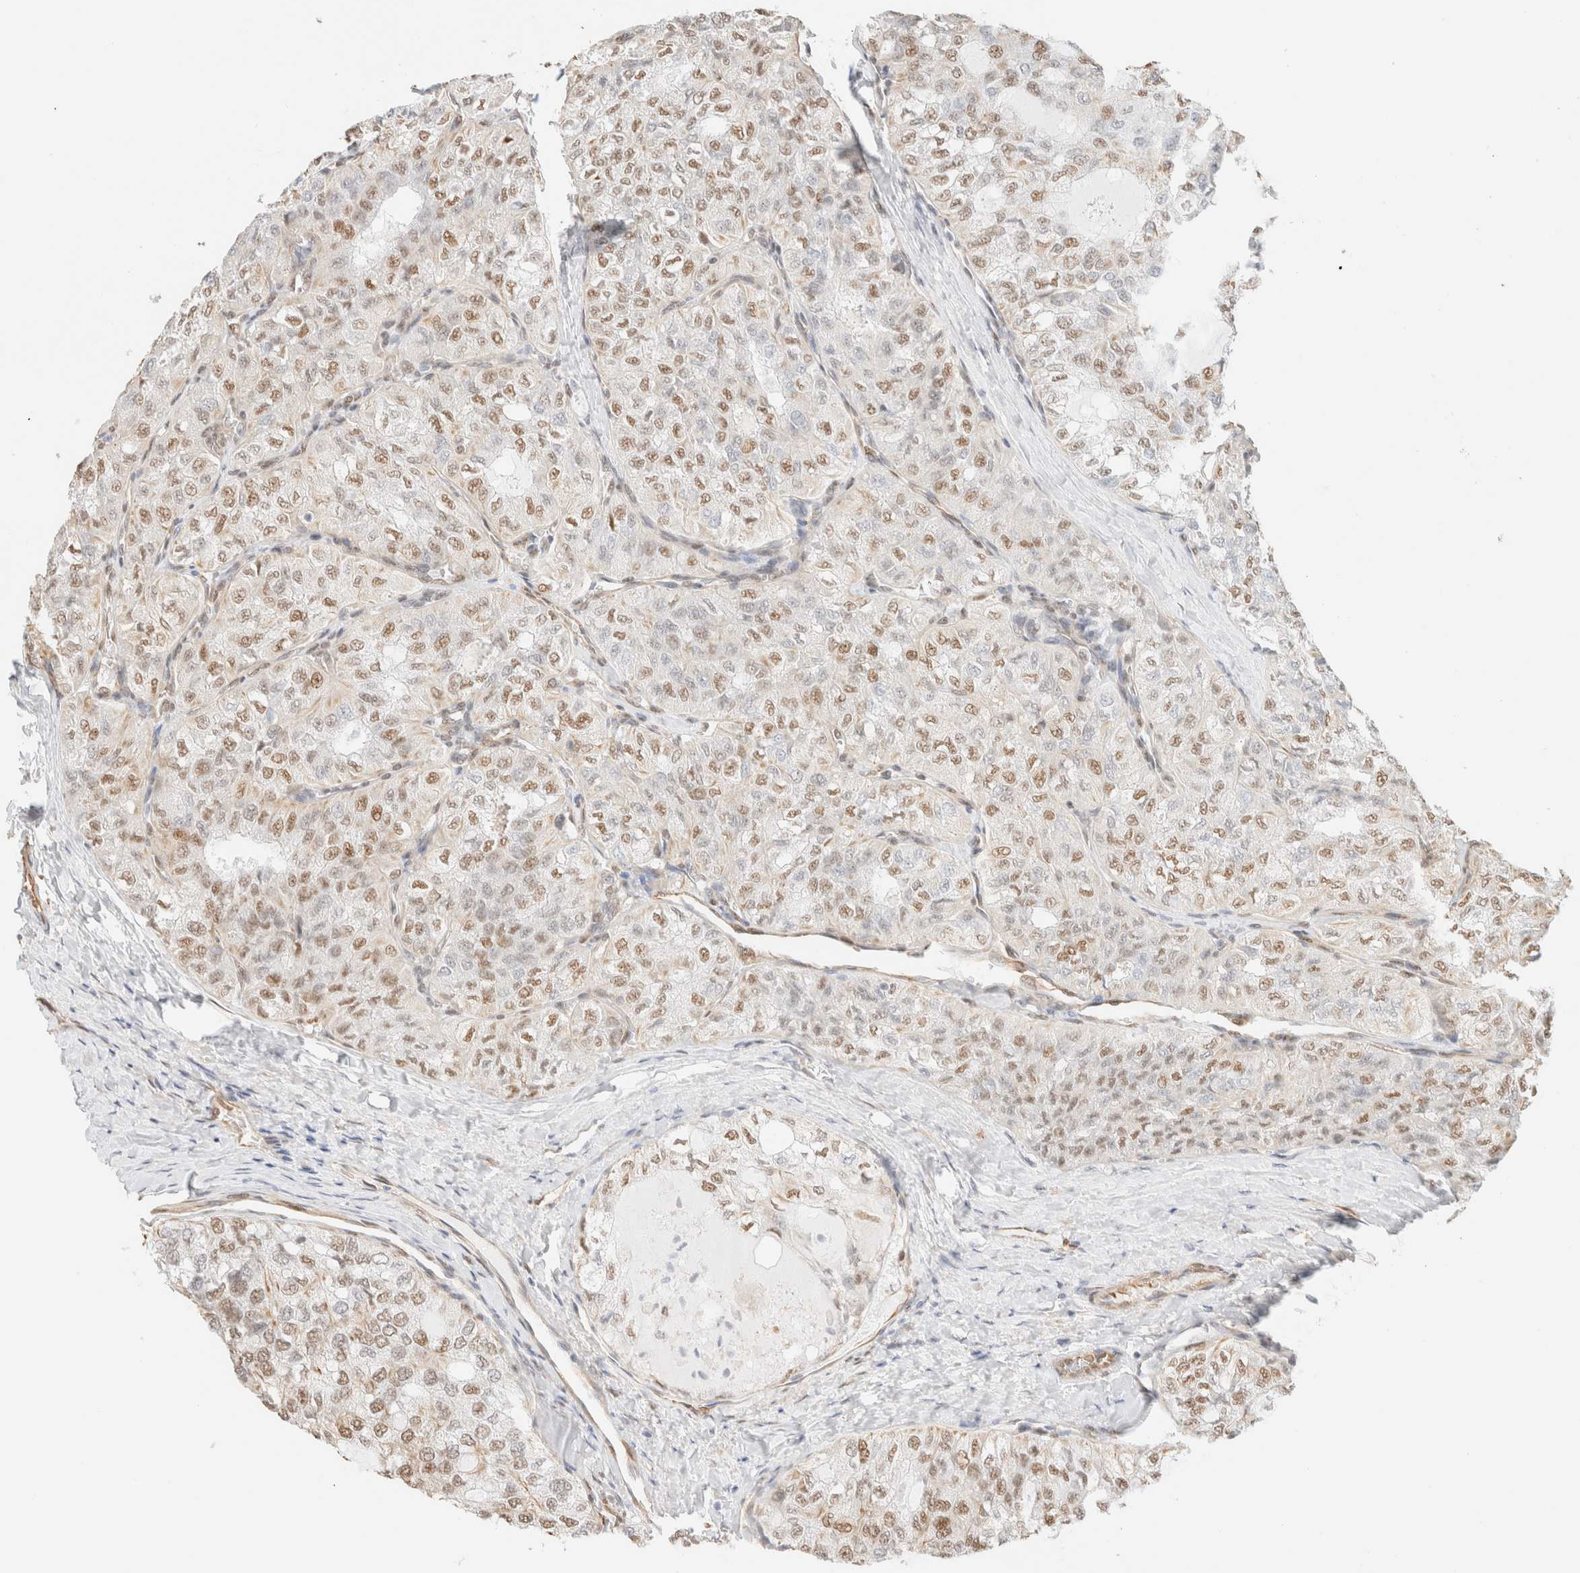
{"staining": {"intensity": "moderate", "quantity": ">75%", "location": "nuclear"}, "tissue": "thyroid cancer", "cell_type": "Tumor cells", "image_type": "cancer", "snomed": [{"axis": "morphology", "description": "Follicular adenoma carcinoma, NOS"}, {"axis": "topography", "description": "Thyroid gland"}], "caption": "A brown stain shows moderate nuclear positivity of a protein in human thyroid cancer tumor cells.", "gene": "ARID5A", "patient": {"sex": "male", "age": 75}}